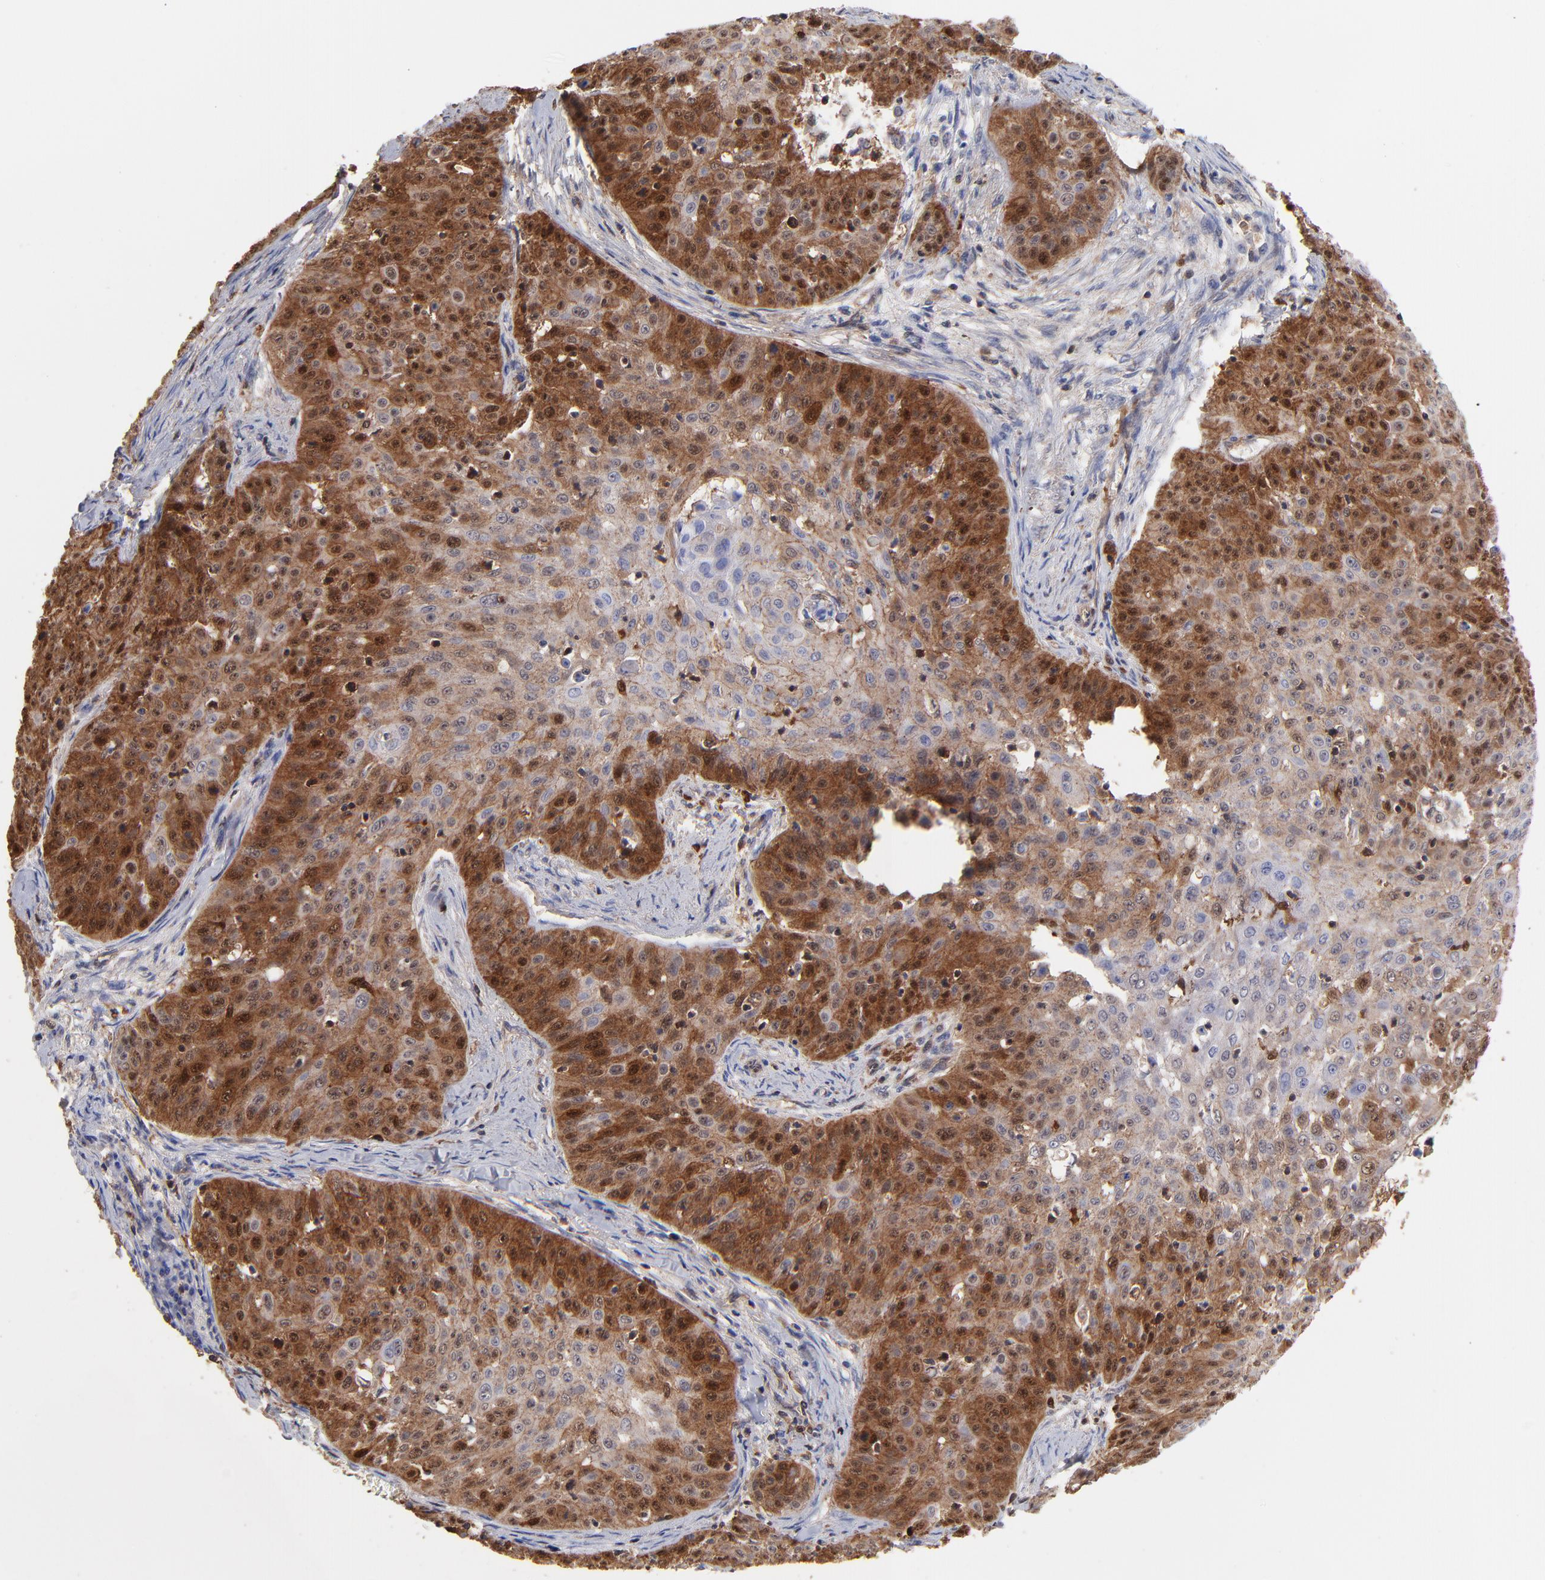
{"staining": {"intensity": "moderate", "quantity": ">75%", "location": "cytoplasmic/membranous,nuclear"}, "tissue": "skin cancer", "cell_type": "Tumor cells", "image_type": "cancer", "snomed": [{"axis": "morphology", "description": "Squamous cell carcinoma, NOS"}, {"axis": "topography", "description": "Skin"}], "caption": "IHC of human skin squamous cell carcinoma demonstrates medium levels of moderate cytoplasmic/membranous and nuclear staining in approximately >75% of tumor cells.", "gene": "DCTPP1", "patient": {"sex": "male", "age": 82}}